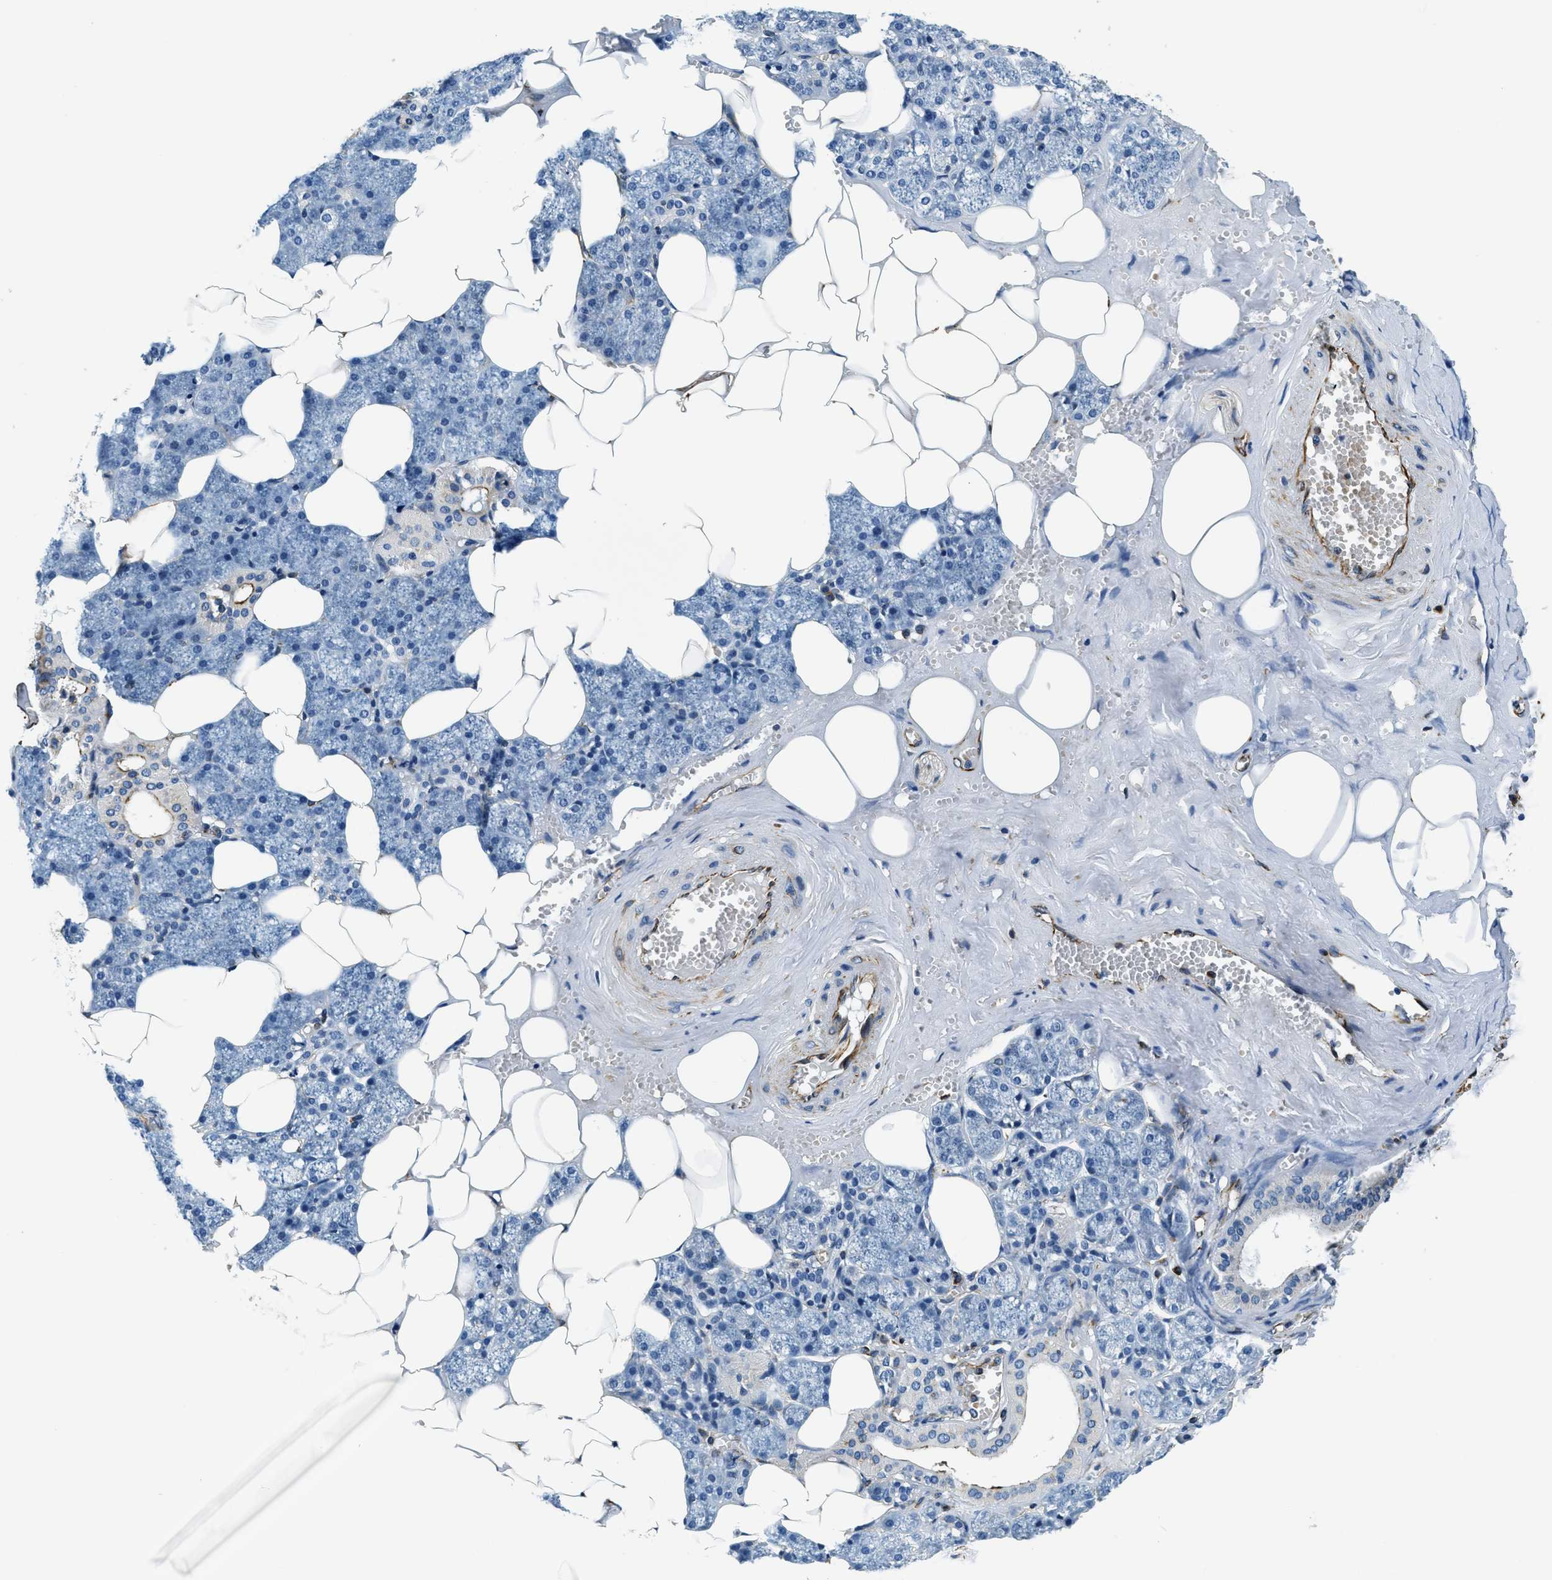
{"staining": {"intensity": "moderate", "quantity": "<25%", "location": "cytoplasmic/membranous"}, "tissue": "salivary gland", "cell_type": "Glandular cells", "image_type": "normal", "snomed": [{"axis": "morphology", "description": "Normal tissue, NOS"}, {"axis": "topography", "description": "Salivary gland"}], "caption": "Immunohistochemistry micrograph of unremarkable salivary gland: human salivary gland stained using immunohistochemistry (IHC) shows low levels of moderate protein expression localized specifically in the cytoplasmic/membranous of glandular cells, appearing as a cytoplasmic/membranous brown color.", "gene": "GNS", "patient": {"sex": "male", "age": 62}}